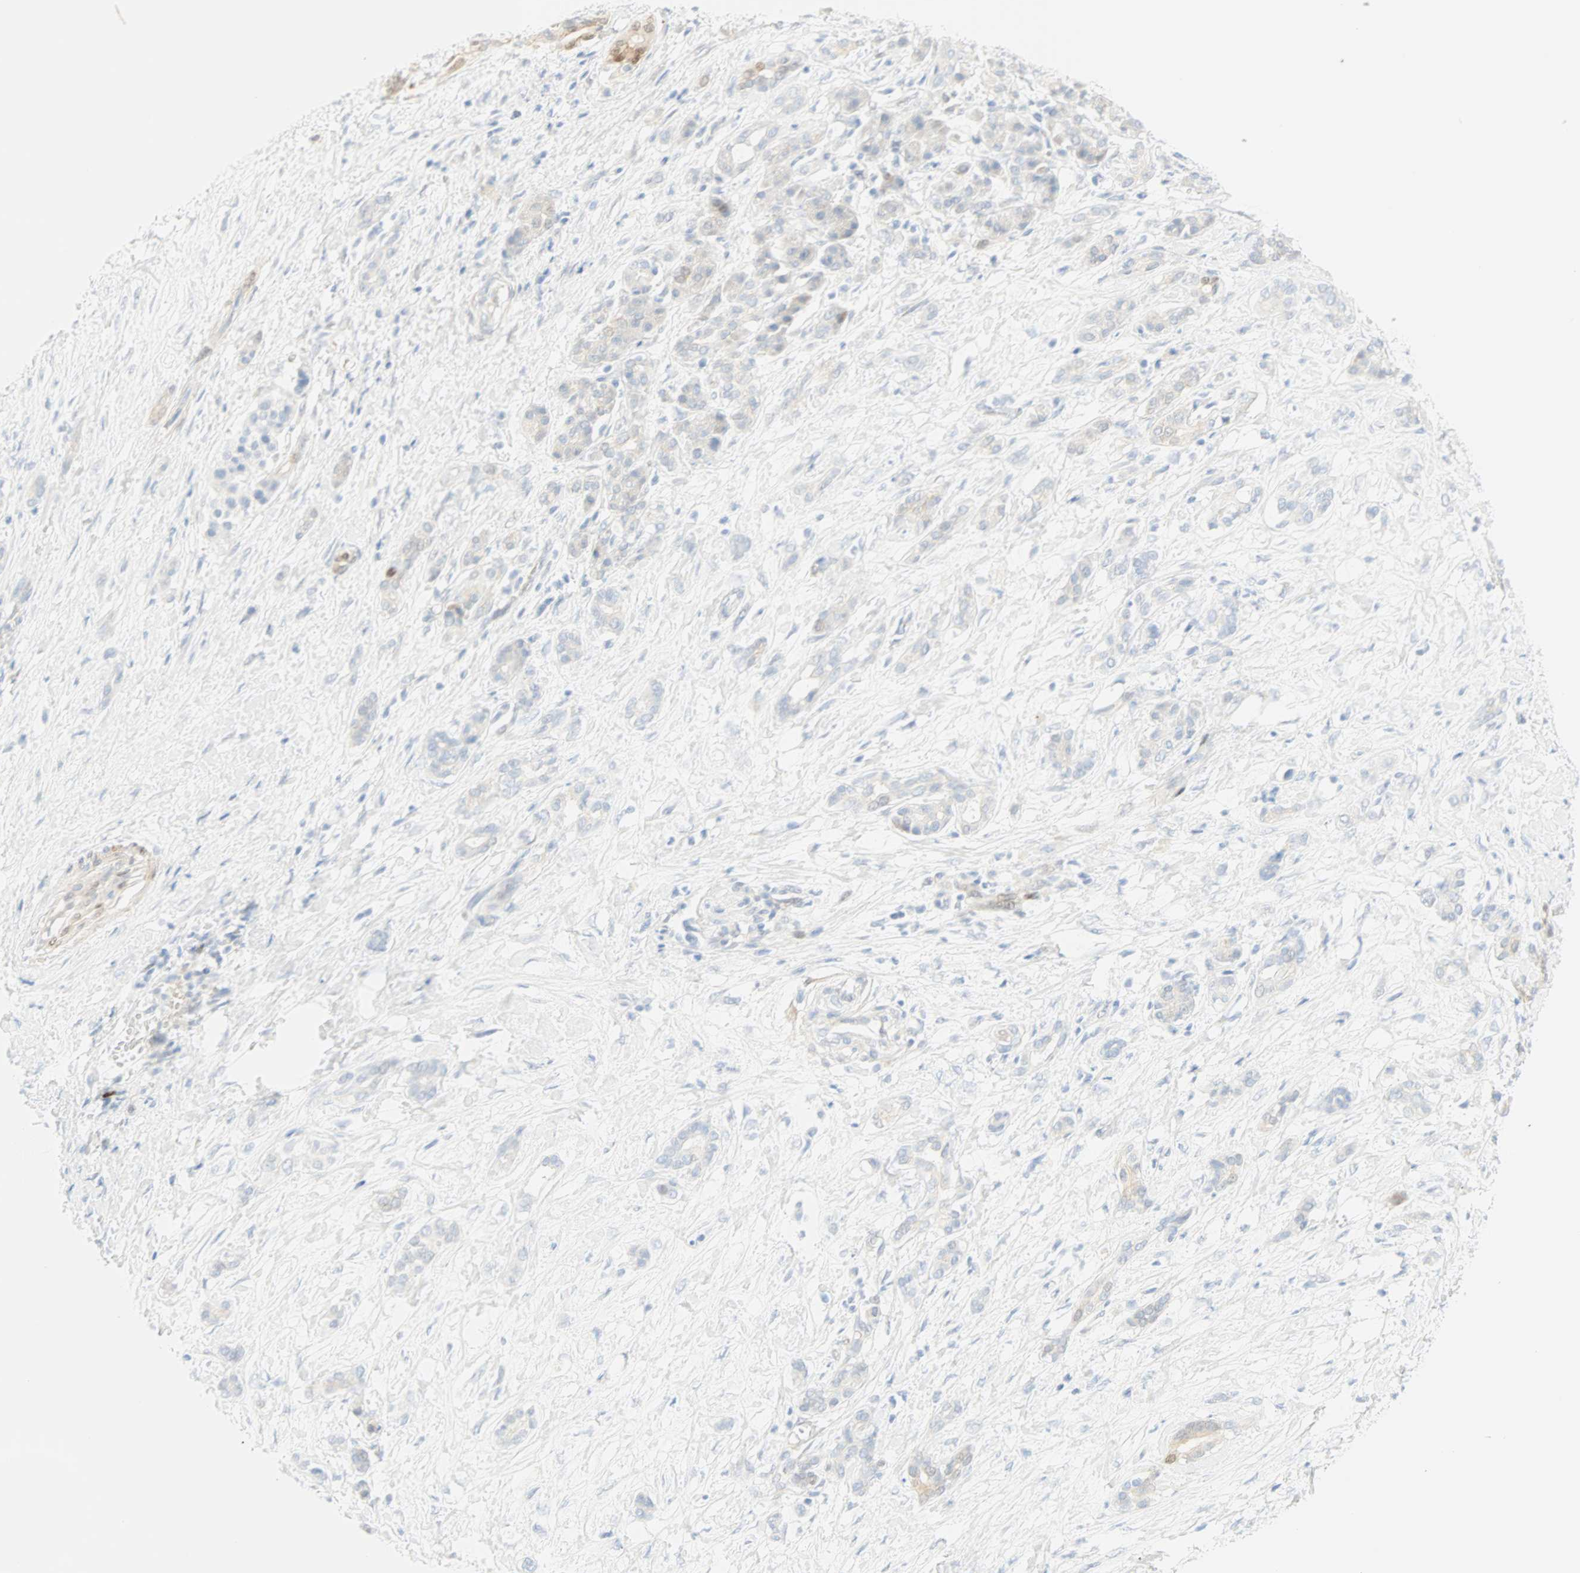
{"staining": {"intensity": "negative", "quantity": "none", "location": "none"}, "tissue": "pancreatic cancer", "cell_type": "Tumor cells", "image_type": "cancer", "snomed": [{"axis": "morphology", "description": "Adenocarcinoma, NOS"}, {"axis": "topography", "description": "Pancreas"}], "caption": "The micrograph displays no staining of tumor cells in pancreatic cancer (adenocarcinoma). The staining is performed using DAB (3,3'-diaminobenzidine) brown chromogen with nuclei counter-stained in using hematoxylin.", "gene": "SELENBP1", "patient": {"sex": "male", "age": 41}}